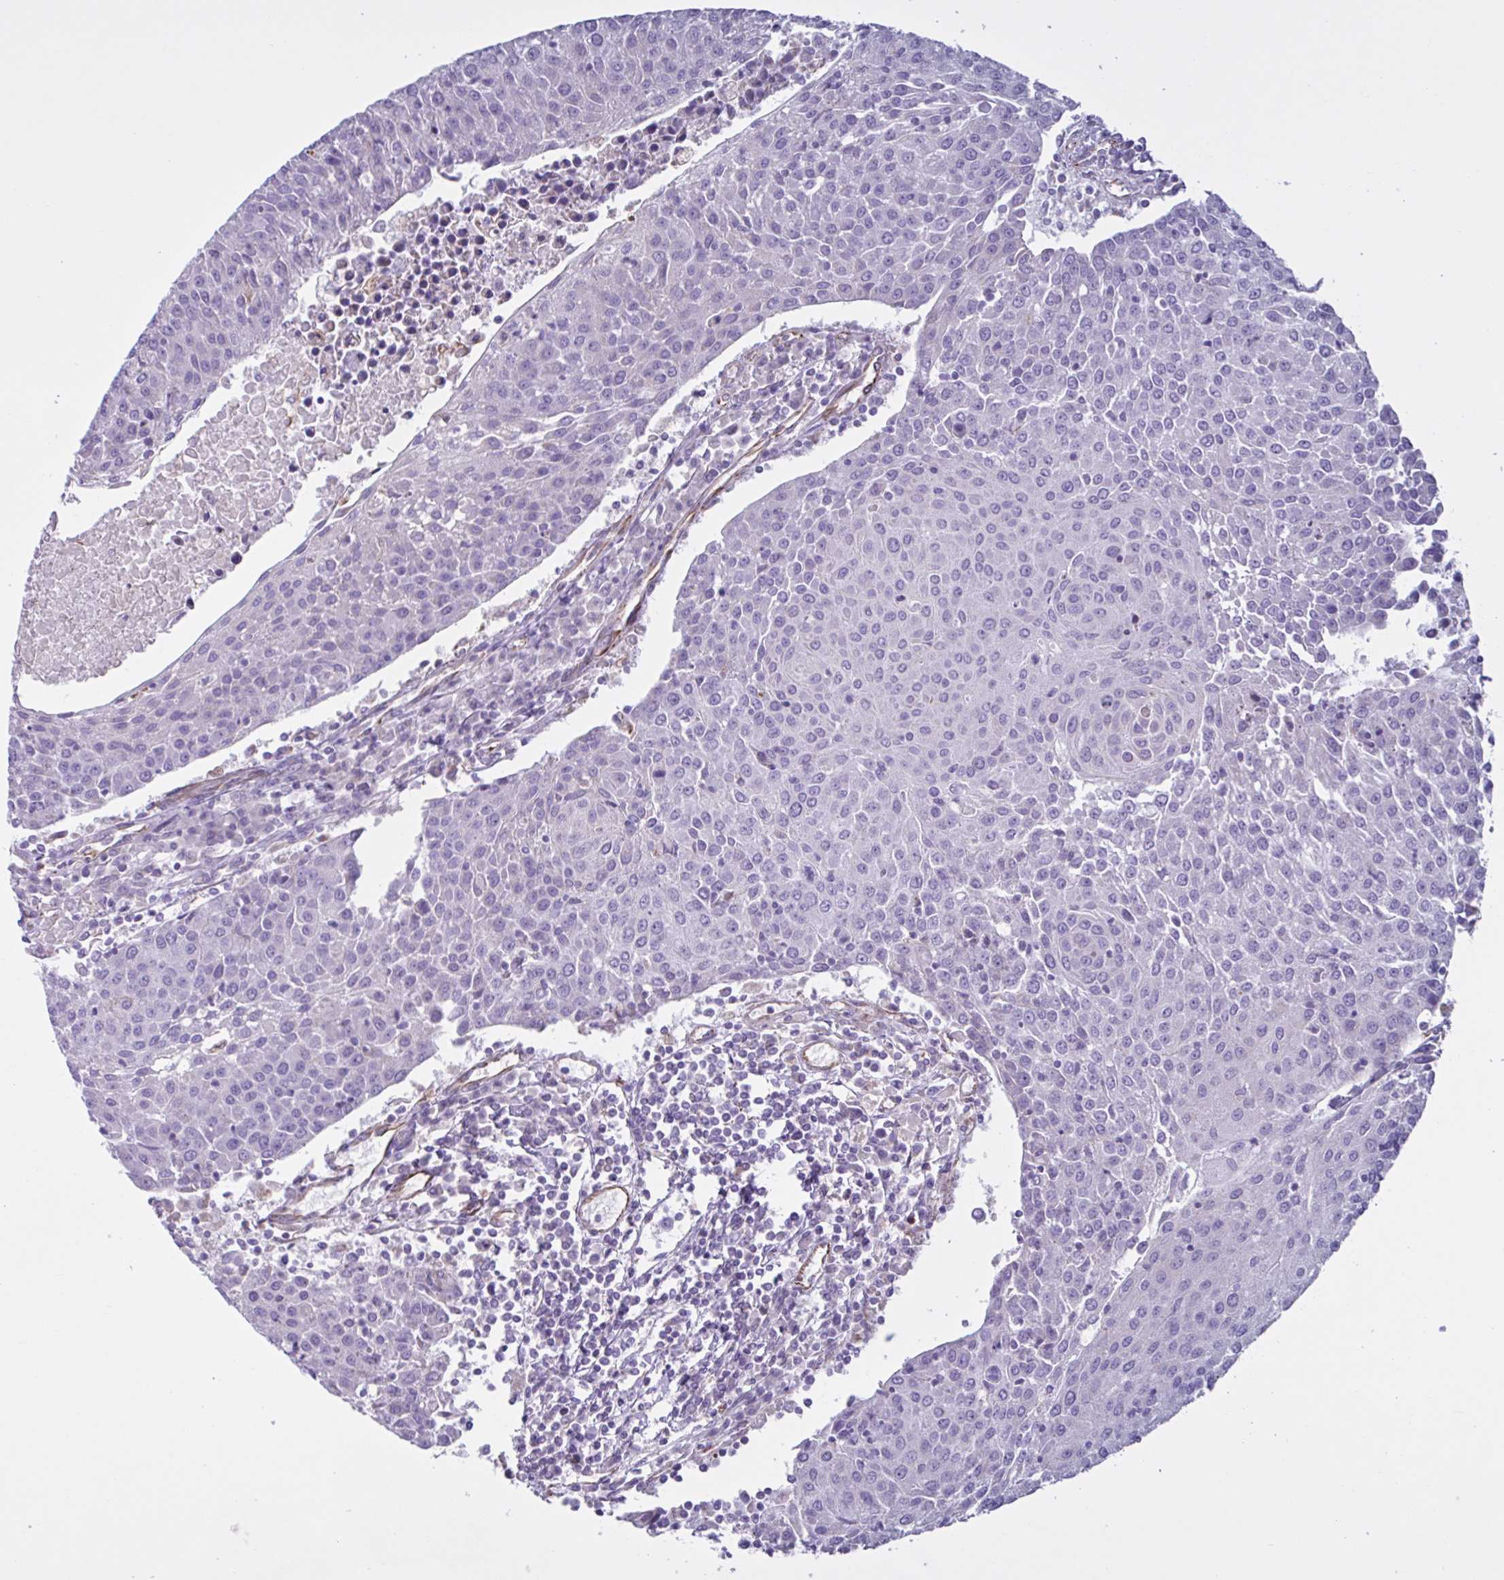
{"staining": {"intensity": "negative", "quantity": "none", "location": "none"}, "tissue": "urothelial cancer", "cell_type": "Tumor cells", "image_type": "cancer", "snomed": [{"axis": "morphology", "description": "Urothelial carcinoma, High grade"}, {"axis": "topography", "description": "Urinary bladder"}], "caption": "DAB (3,3'-diaminobenzidine) immunohistochemical staining of human urothelial cancer exhibits no significant staining in tumor cells.", "gene": "TMEM86B", "patient": {"sex": "female", "age": 85}}